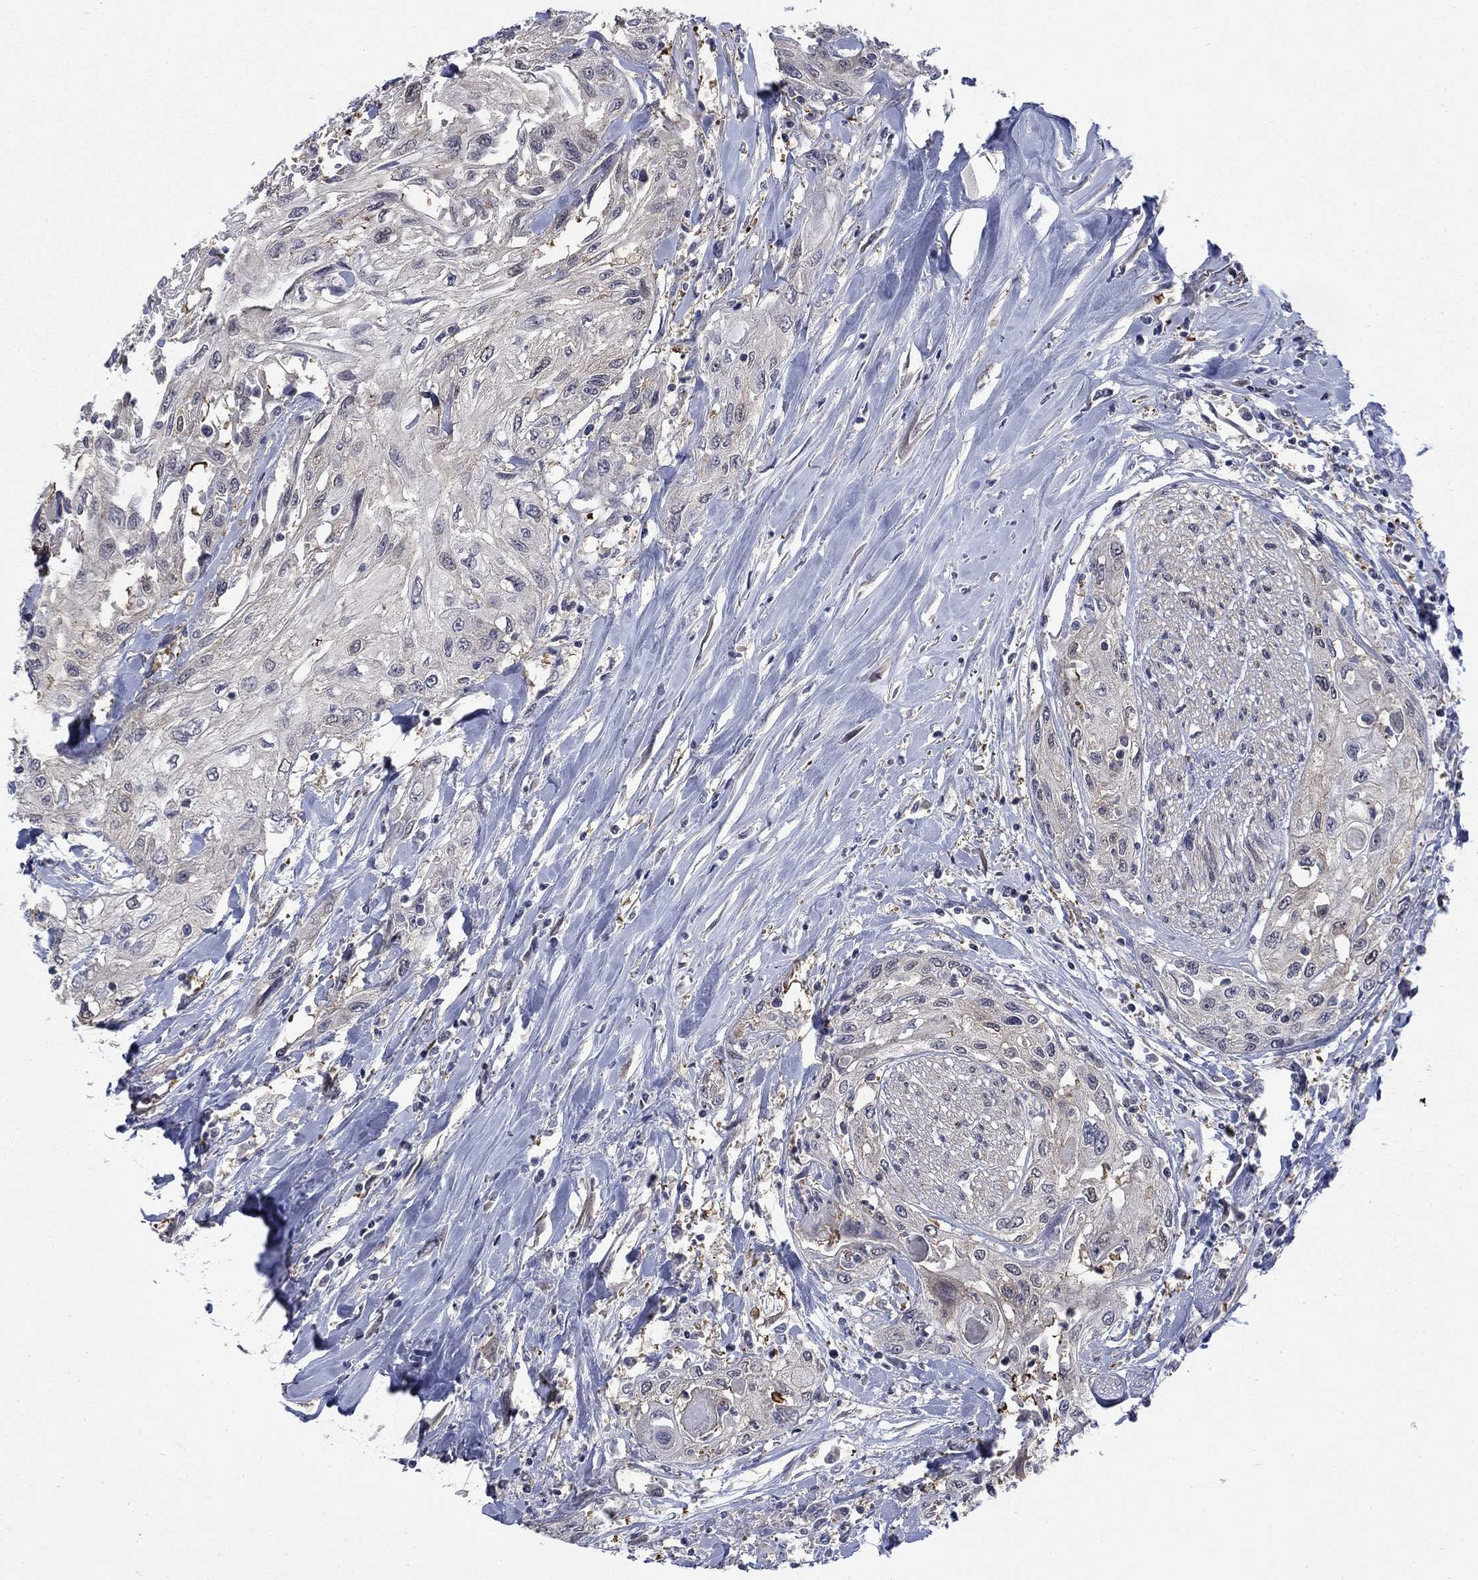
{"staining": {"intensity": "negative", "quantity": "none", "location": "none"}, "tissue": "head and neck cancer", "cell_type": "Tumor cells", "image_type": "cancer", "snomed": [{"axis": "morphology", "description": "Normal tissue, NOS"}, {"axis": "morphology", "description": "Squamous cell carcinoma, NOS"}, {"axis": "topography", "description": "Oral tissue"}, {"axis": "topography", "description": "Peripheral nerve tissue"}, {"axis": "topography", "description": "Head-Neck"}], "caption": "Photomicrograph shows no protein positivity in tumor cells of head and neck cancer (squamous cell carcinoma) tissue.", "gene": "PDZD2", "patient": {"sex": "female", "age": 59}}